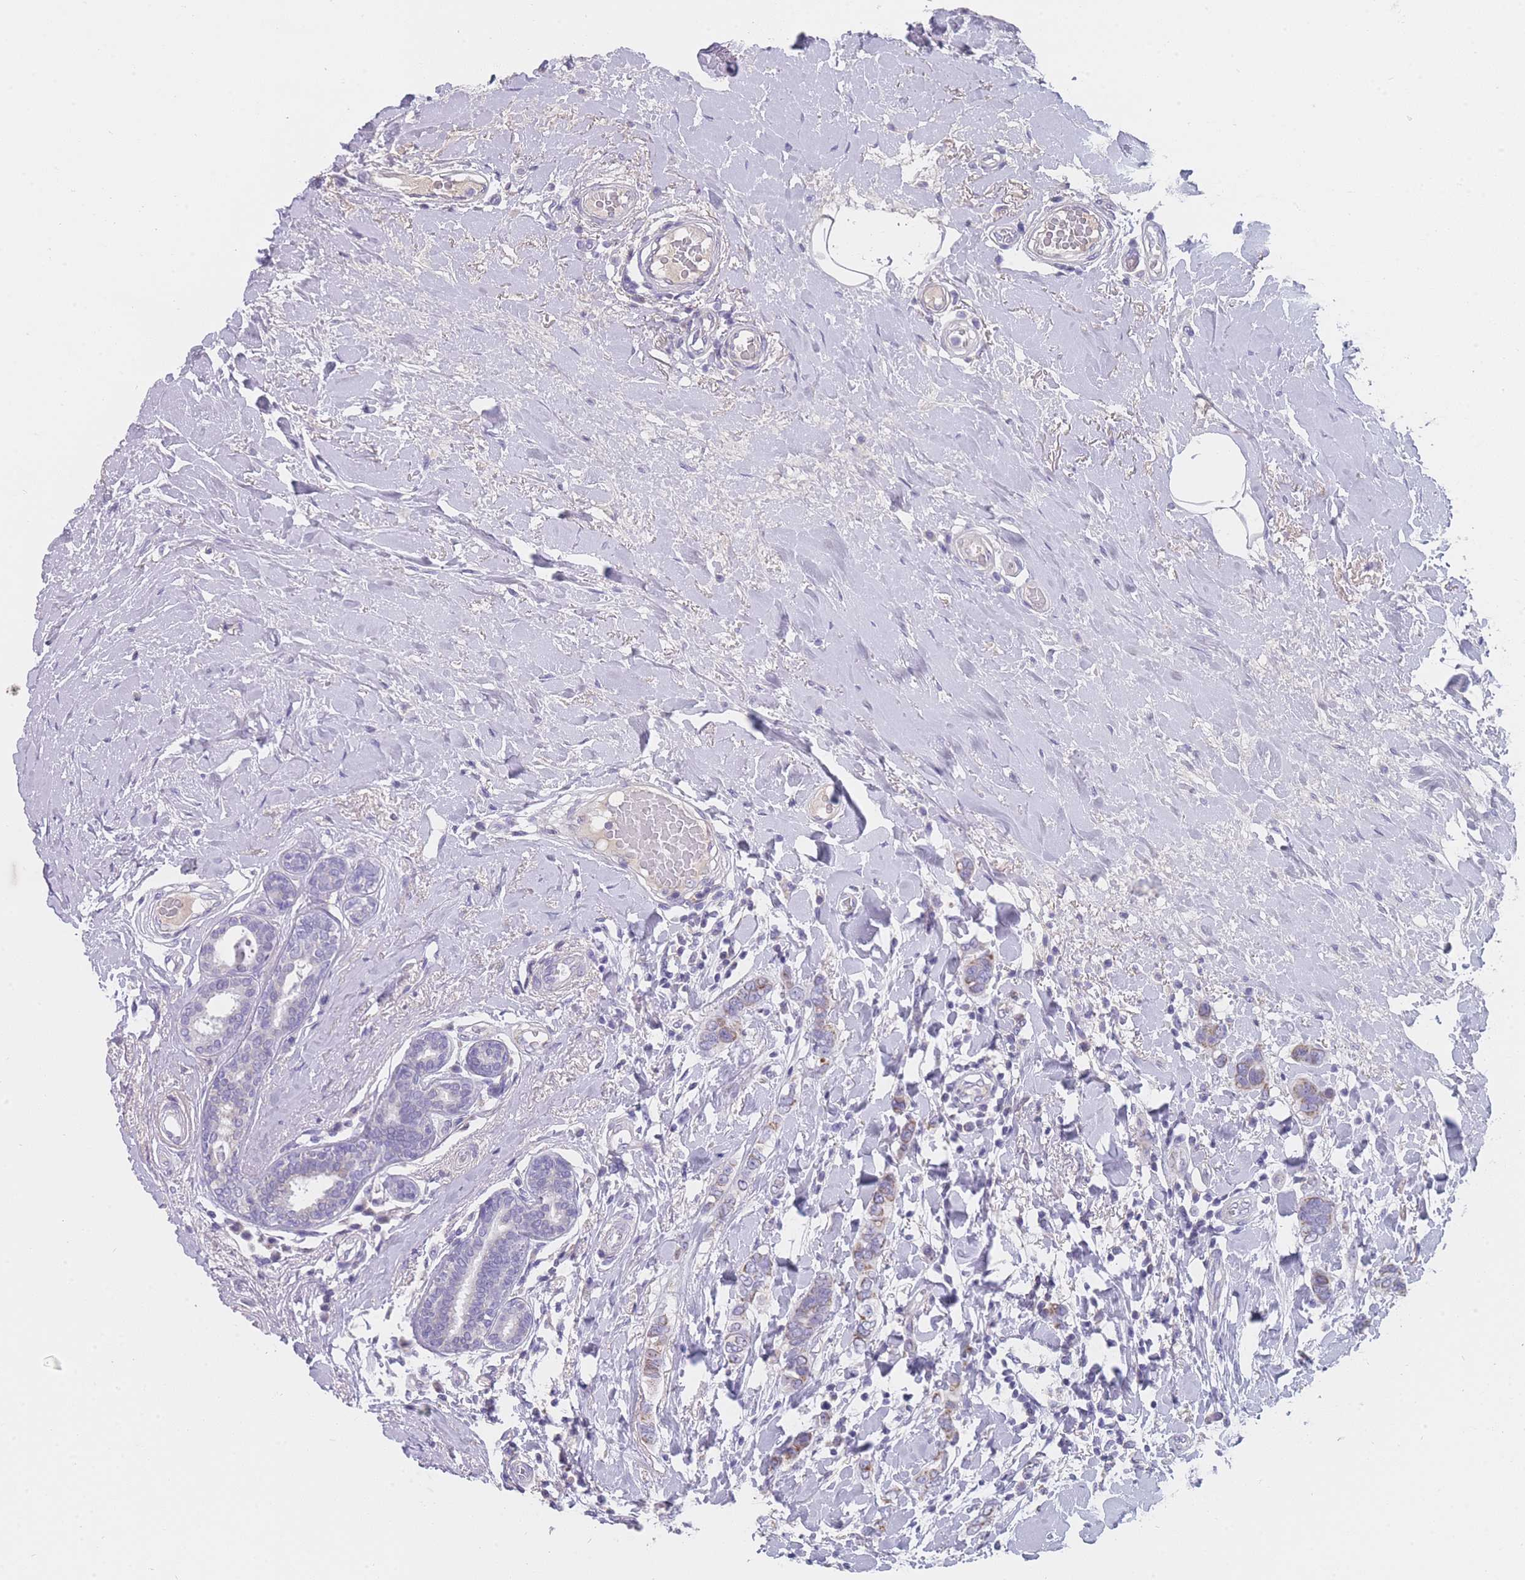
{"staining": {"intensity": "moderate", "quantity": "25%-75%", "location": "cytoplasmic/membranous"}, "tissue": "breast cancer", "cell_type": "Tumor cells", "image_type": "cancer", "snomed": [{"axis": "morphology", "description": "Lobular carcinoma"}, {"axis": "topography", "description": "Breast"}], "caption": "The immunohistochemical stain highlights moderate cytoplasmic/membranous expression in tumor cells of breast lobular carcinoma tissue. The protein is shown in brown color, while the nuclei are stained blue.", "gene": "MRPS14", "patient": {"sex": "female", "age": 51}}